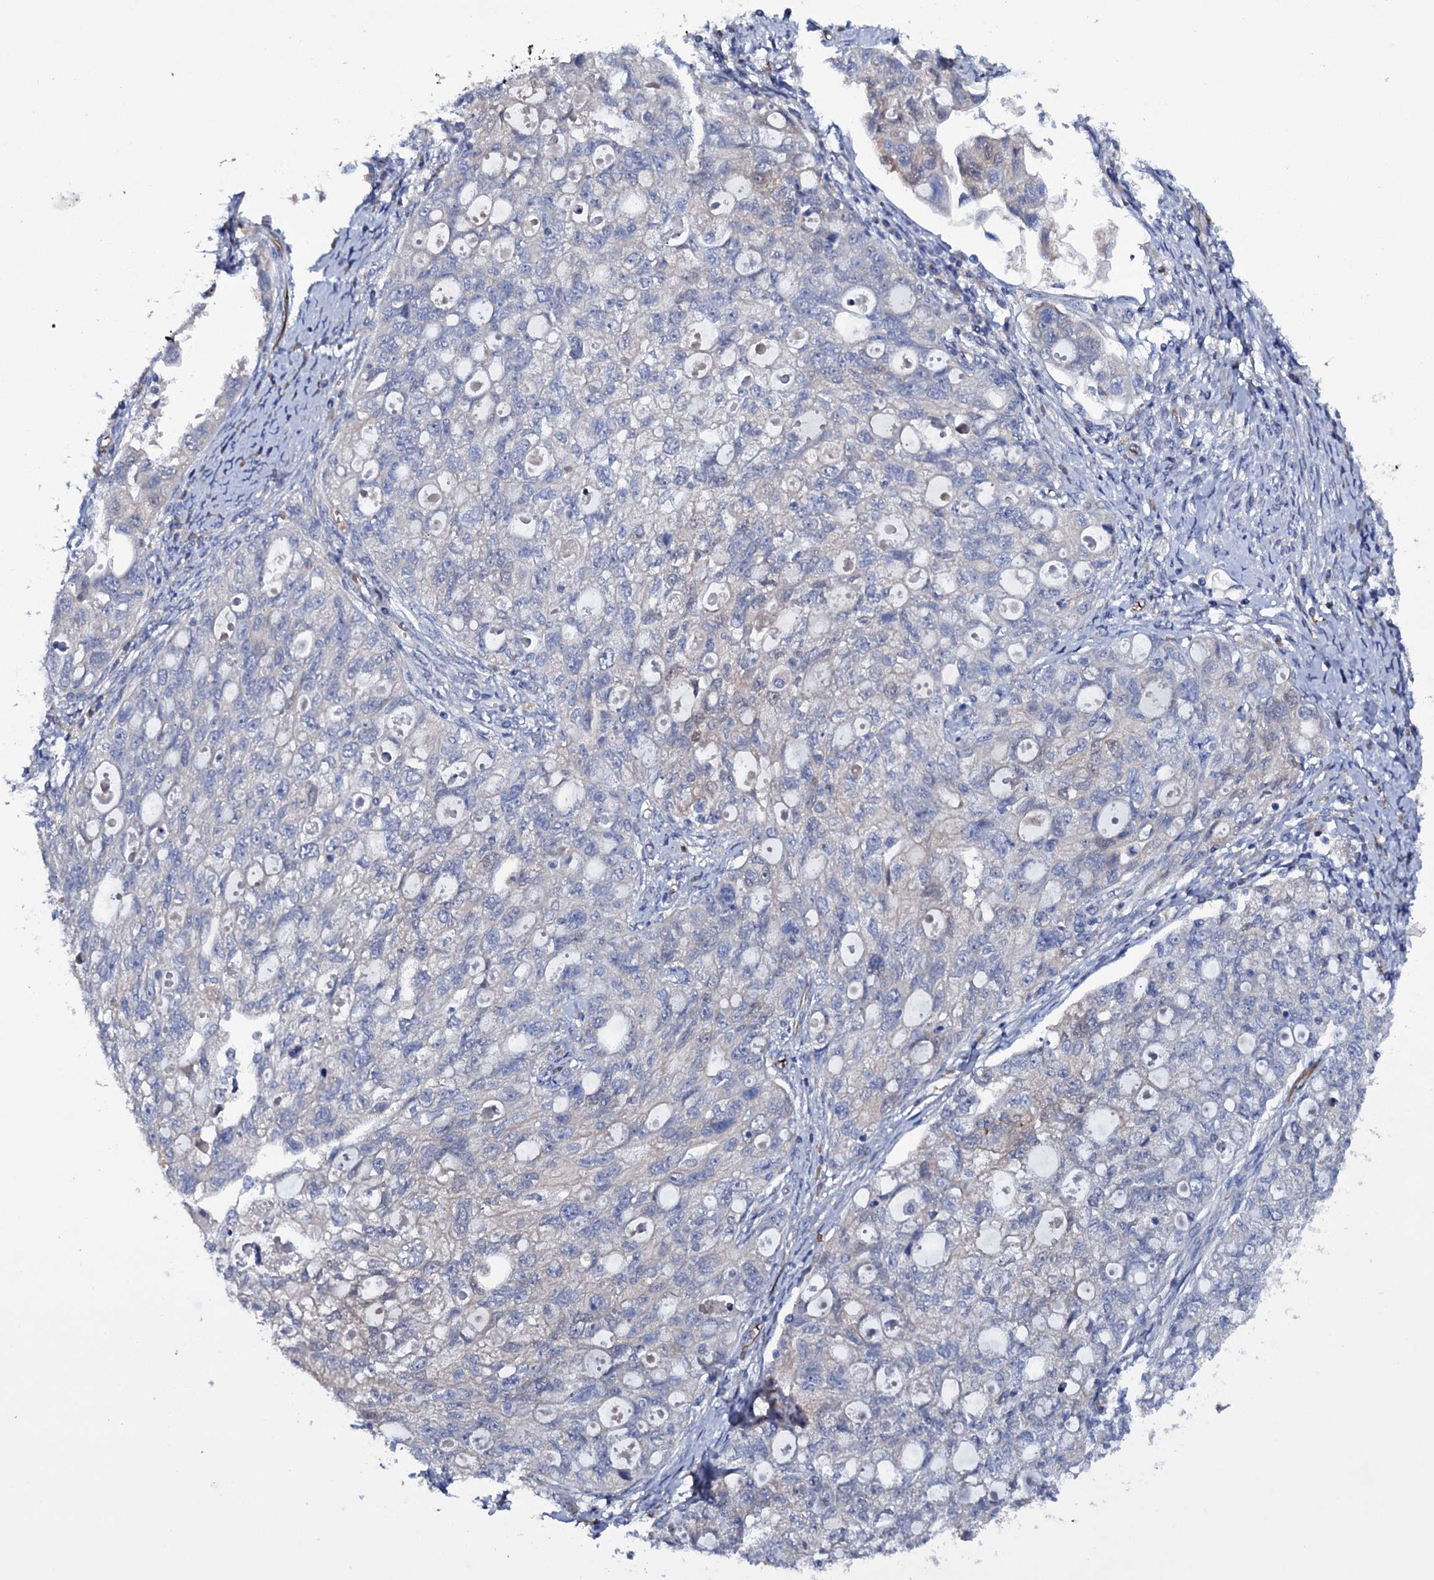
{"staining": {"intensity": "negative", "quantity": "none", "location": "none"}, "tissue": "ovarian cancer", "cell_type": "Tumor cells", "image_type": "cancer", "snomed": [{"axis": "morphology", "description": "Carcinoma, NOS"}, {"axis": "morphology", "description": "Cystadenocarcinoma, serous, NOS"}, {"axis": "topography", "description": "Ovary"}], "caption": "This is an immunohistochemistry (IHC) image of ovarian carcinoma. There is no expression in tumor cells.", "gene": "BCL2L14", "patient": {"sex": "female", "age": 69}}